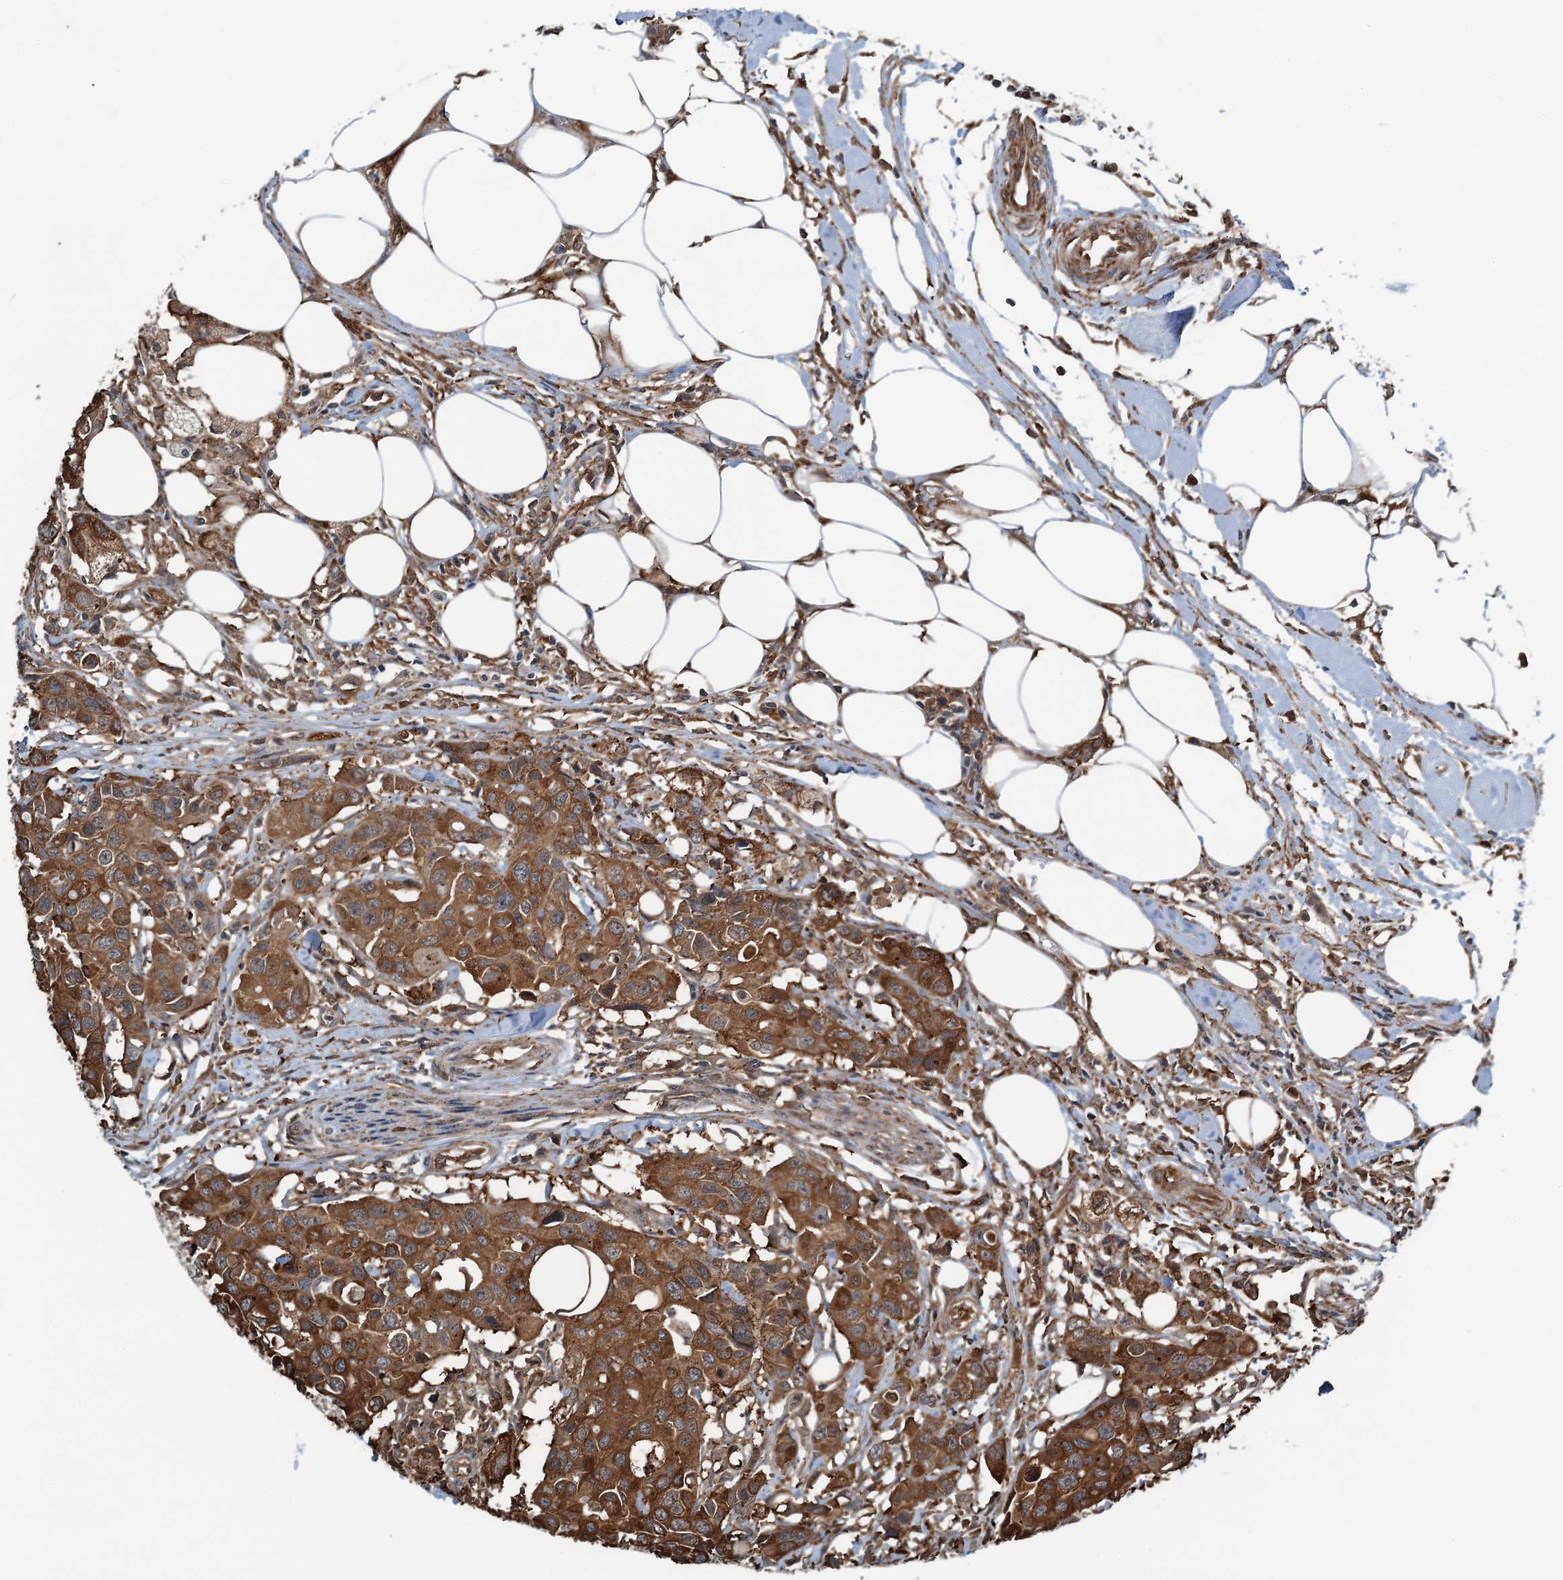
{"staining": {"intensity": "strong", "quantity": ">75%", "location": "cytoplasmic/membranous"}, "tissue": "colorectal cancer", "cell_type": "Tumor cells", "image_type": "cancer", "snomed": [{"axis": "morphology", "description": "Adenocarcinoma, NOS"}, {"axis": "topography", "description": "Colon"}], "caption": "Strong cytoplasmic/membranous positivity is appreciated in about >75% of tumor cells in colorectal cancer.", "gene": "WHAMM", "patient": {"sex": "male", "age": 77}}